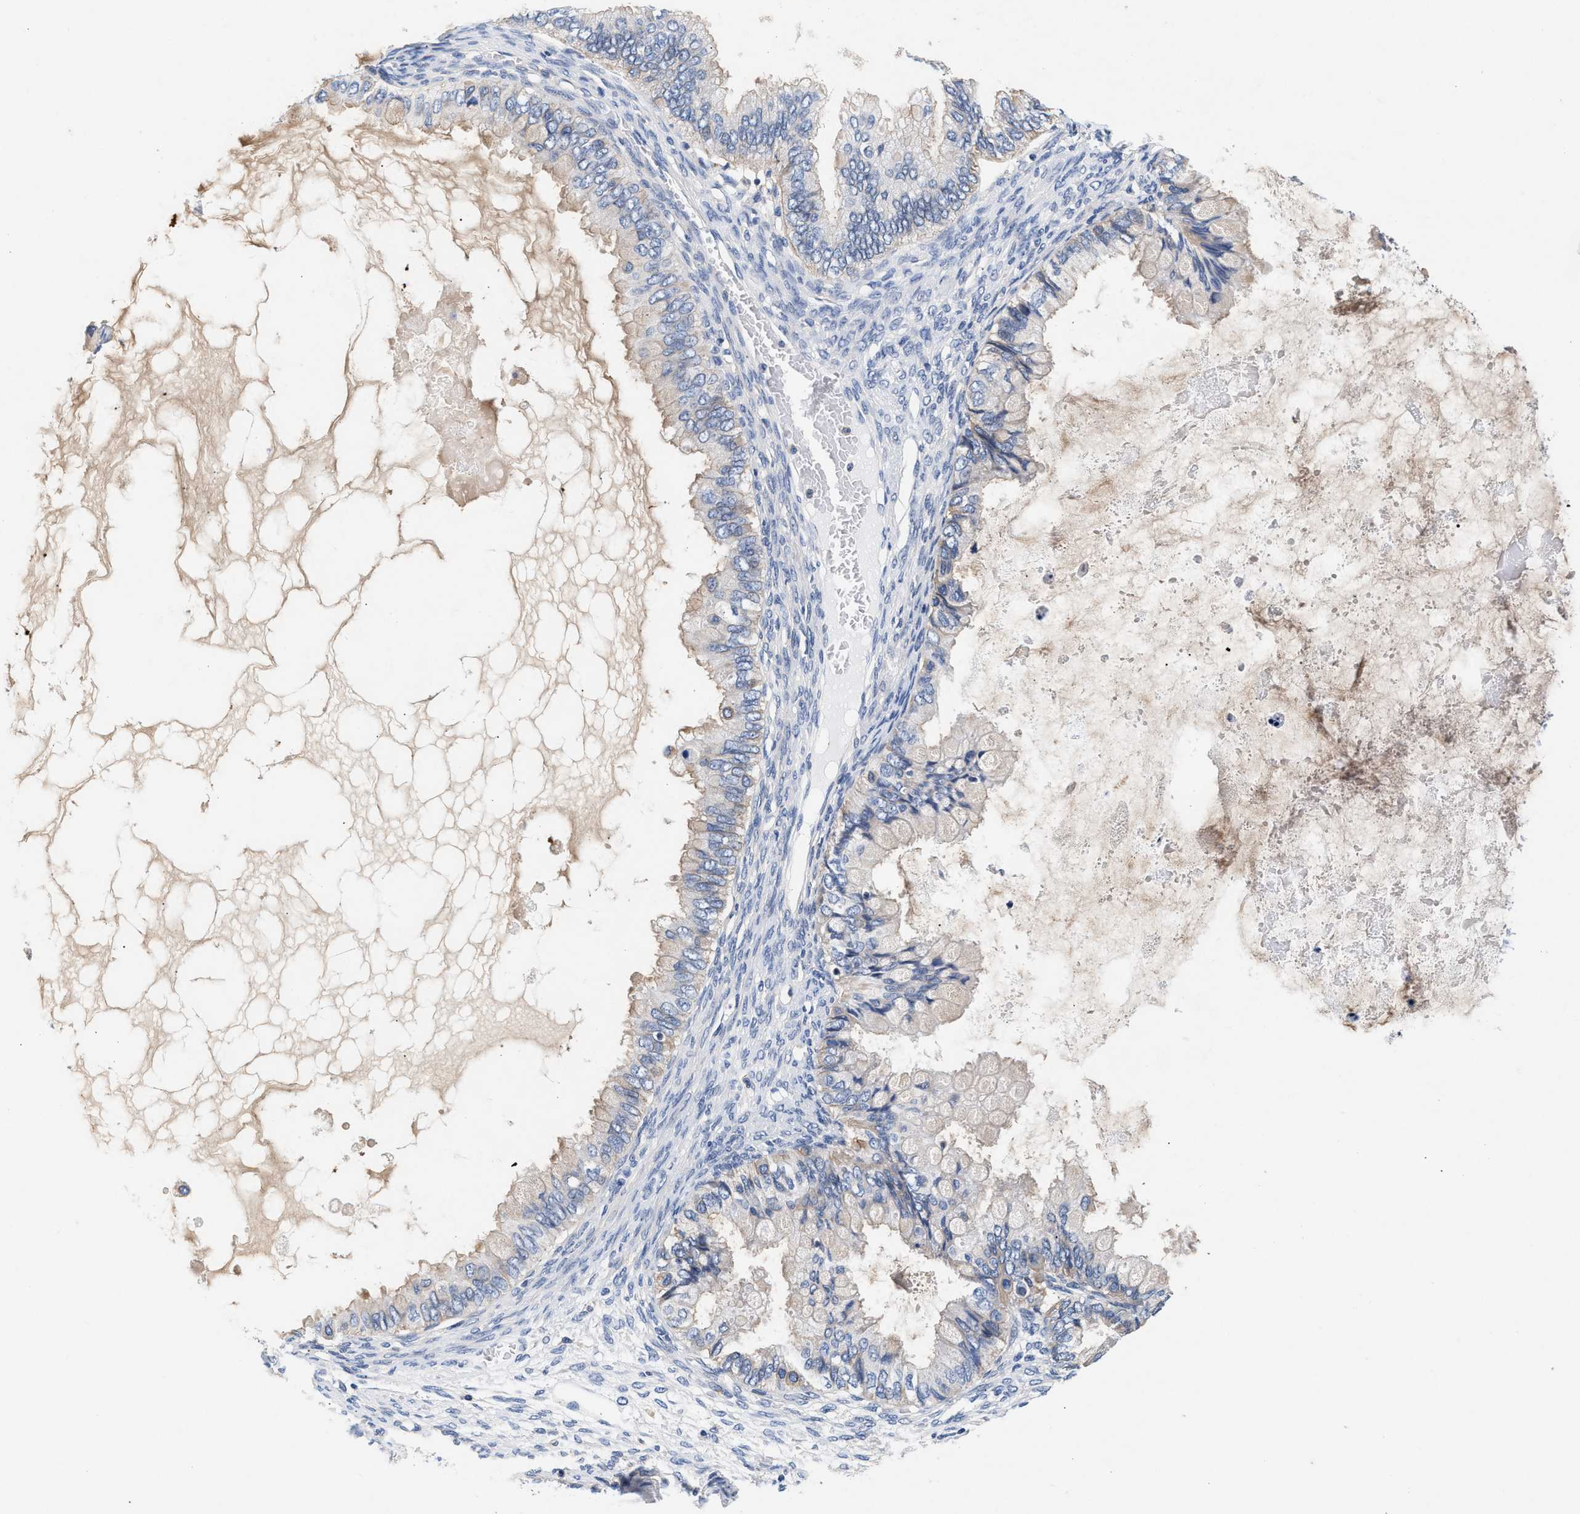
{"staining": {"intensity": "negative", "quantity": "none", "location": "none"}, "tissue": "ovarian cancer", "cell_type": "Tumor cells", "image_type": "cancer", "snomed": [{"axis": "morphology", "description": "Cystadenocarcinoma, mucinous, NOS"}, {"axis": "topography", "description": "Ovary"}], "caption": "This is an immunohistochemistry (IHC) image of human ovarian cancer (mucinous cystadenocarcinoma). There is no expression in tumor cells.", "gene": "GNAI3", "patient": {"sex": "female", "age": 80}}